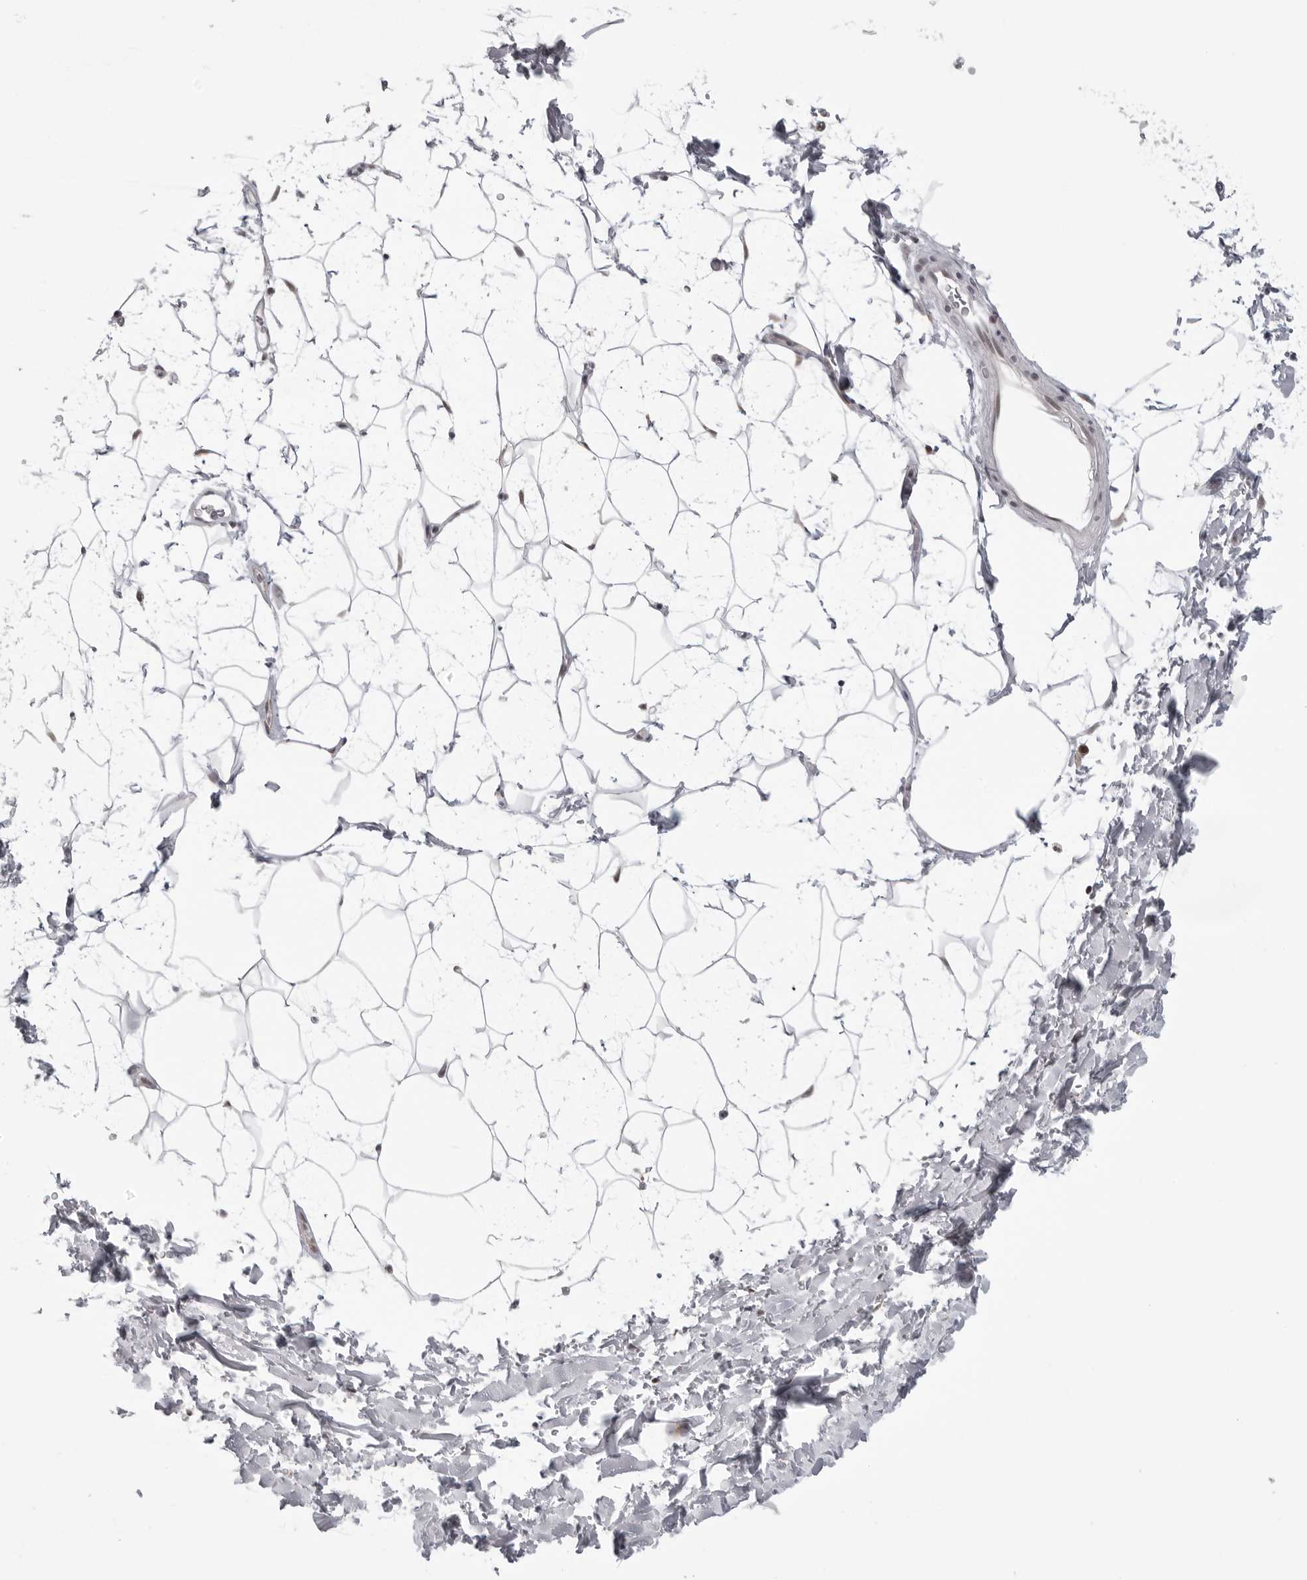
{"staining": {"intensity": "moderate", "quantity": ">75%", "location": "nuclear"}, "tissue": "adipose tissue", "cell_type": "Adipocytes", "image_type": "normal", "snomed": [{"axis": "morphology", "description": "Normal tissue, NOS"}, {"axis": "topography", "description": "Soft tissue"}], "caption": "An immunohistochemistry (IHC) micrograph of normal tissue is shown. Protein staining in brown highlights moderate nuclear positivity in adipose tissue within adipocytes. The protein is shown in brown color, while the nuclei are stained blue.", "gene": "PRDM10", "patient": {"sex": "male", "age": 72}}